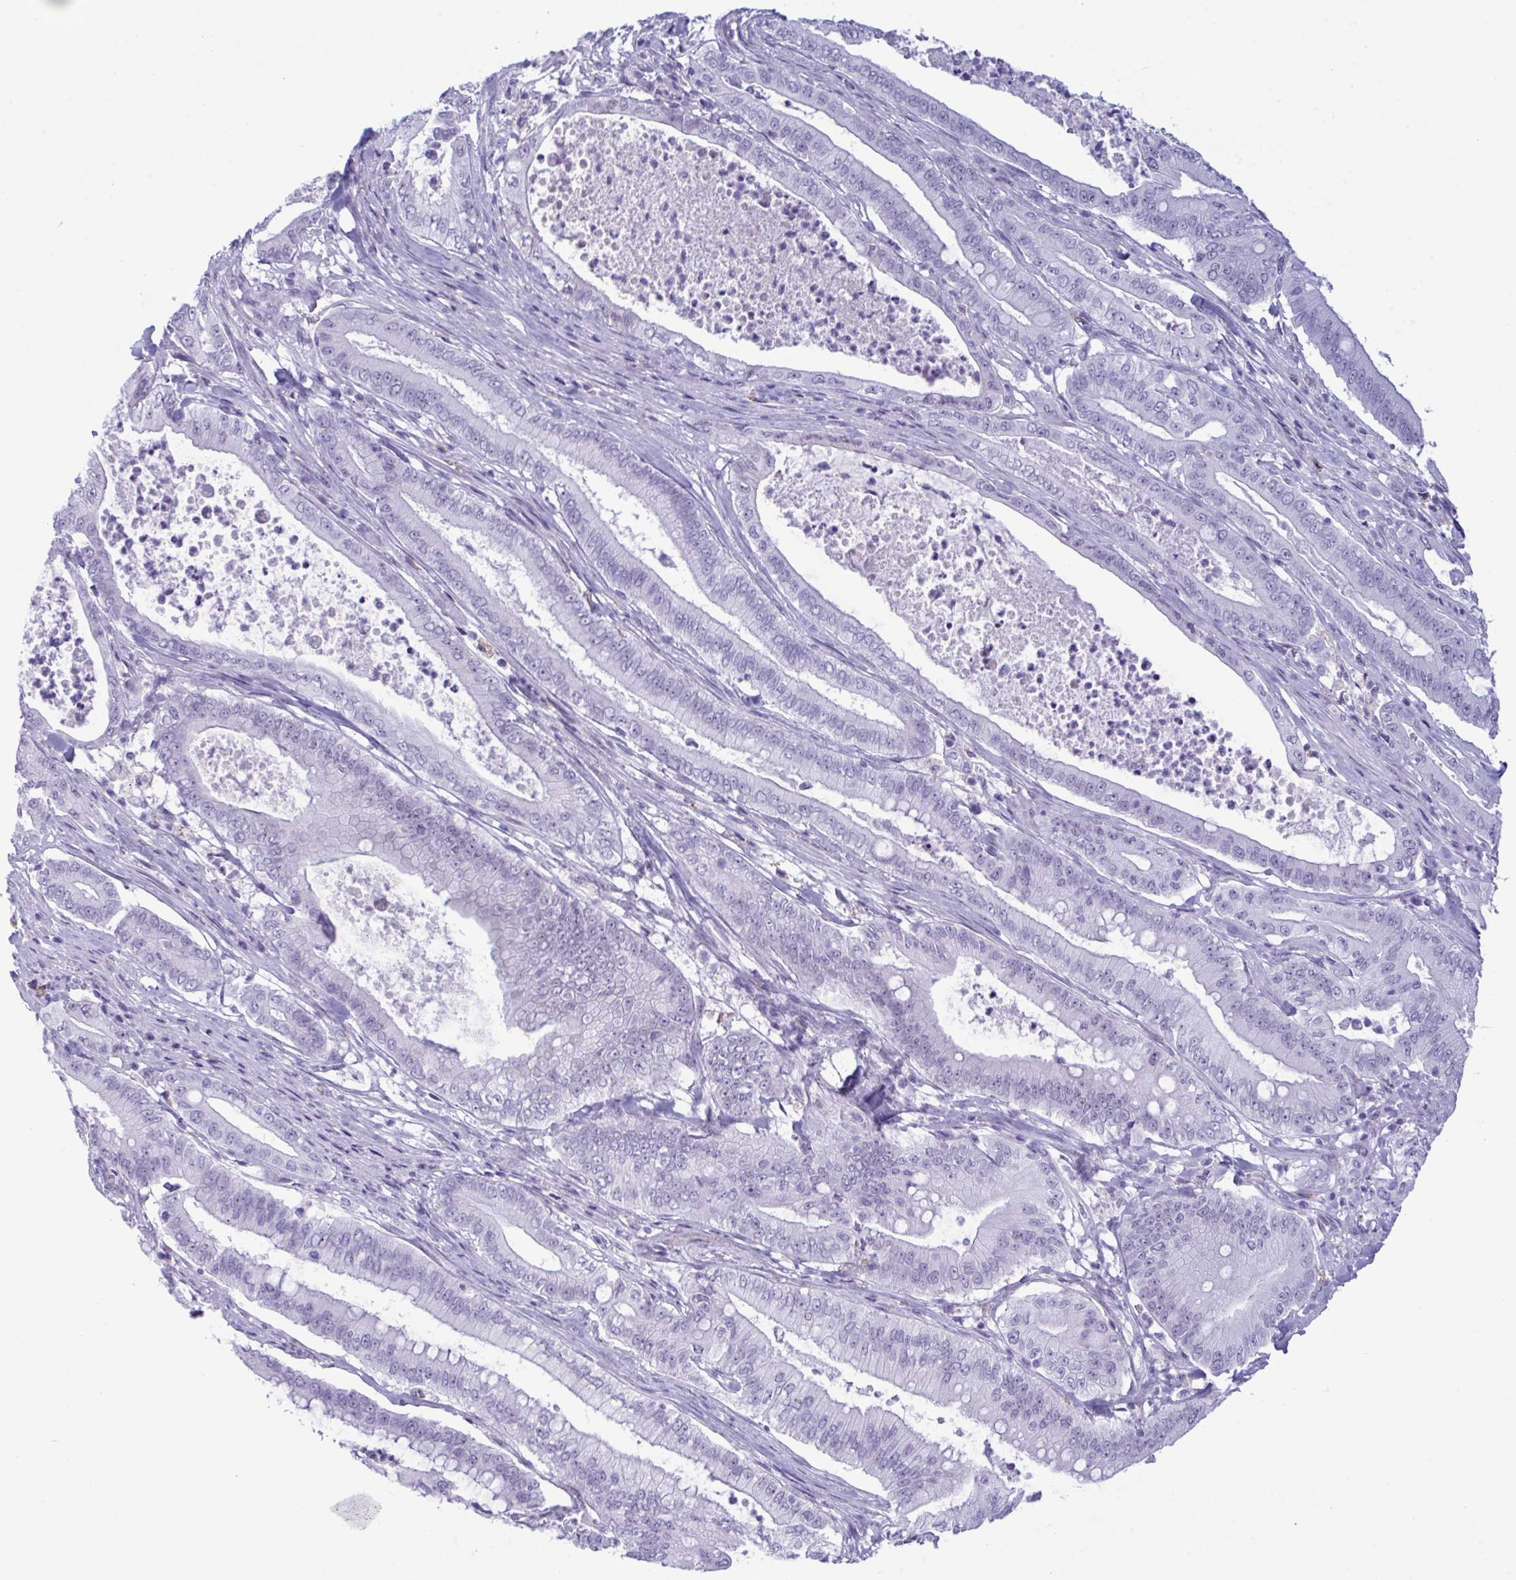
{"staining": {"intensity": "negative", "quantity": "none", "location": "none"}, "tissue": "pancreatic cancer", "cell_type": "Tumor cells", "image_type": "cancer", "snomed": [{"axis": "morphology", "description": "Adenocarcinoma, NOS"}, {"axis": "topography", "description": "Pancreas"}], "caption": "The micrograph exhibits no significant staining in tumor cells of pancreatic cancer.", "gene": "ELN", "patient": {"sex": "male", "age": 71}}